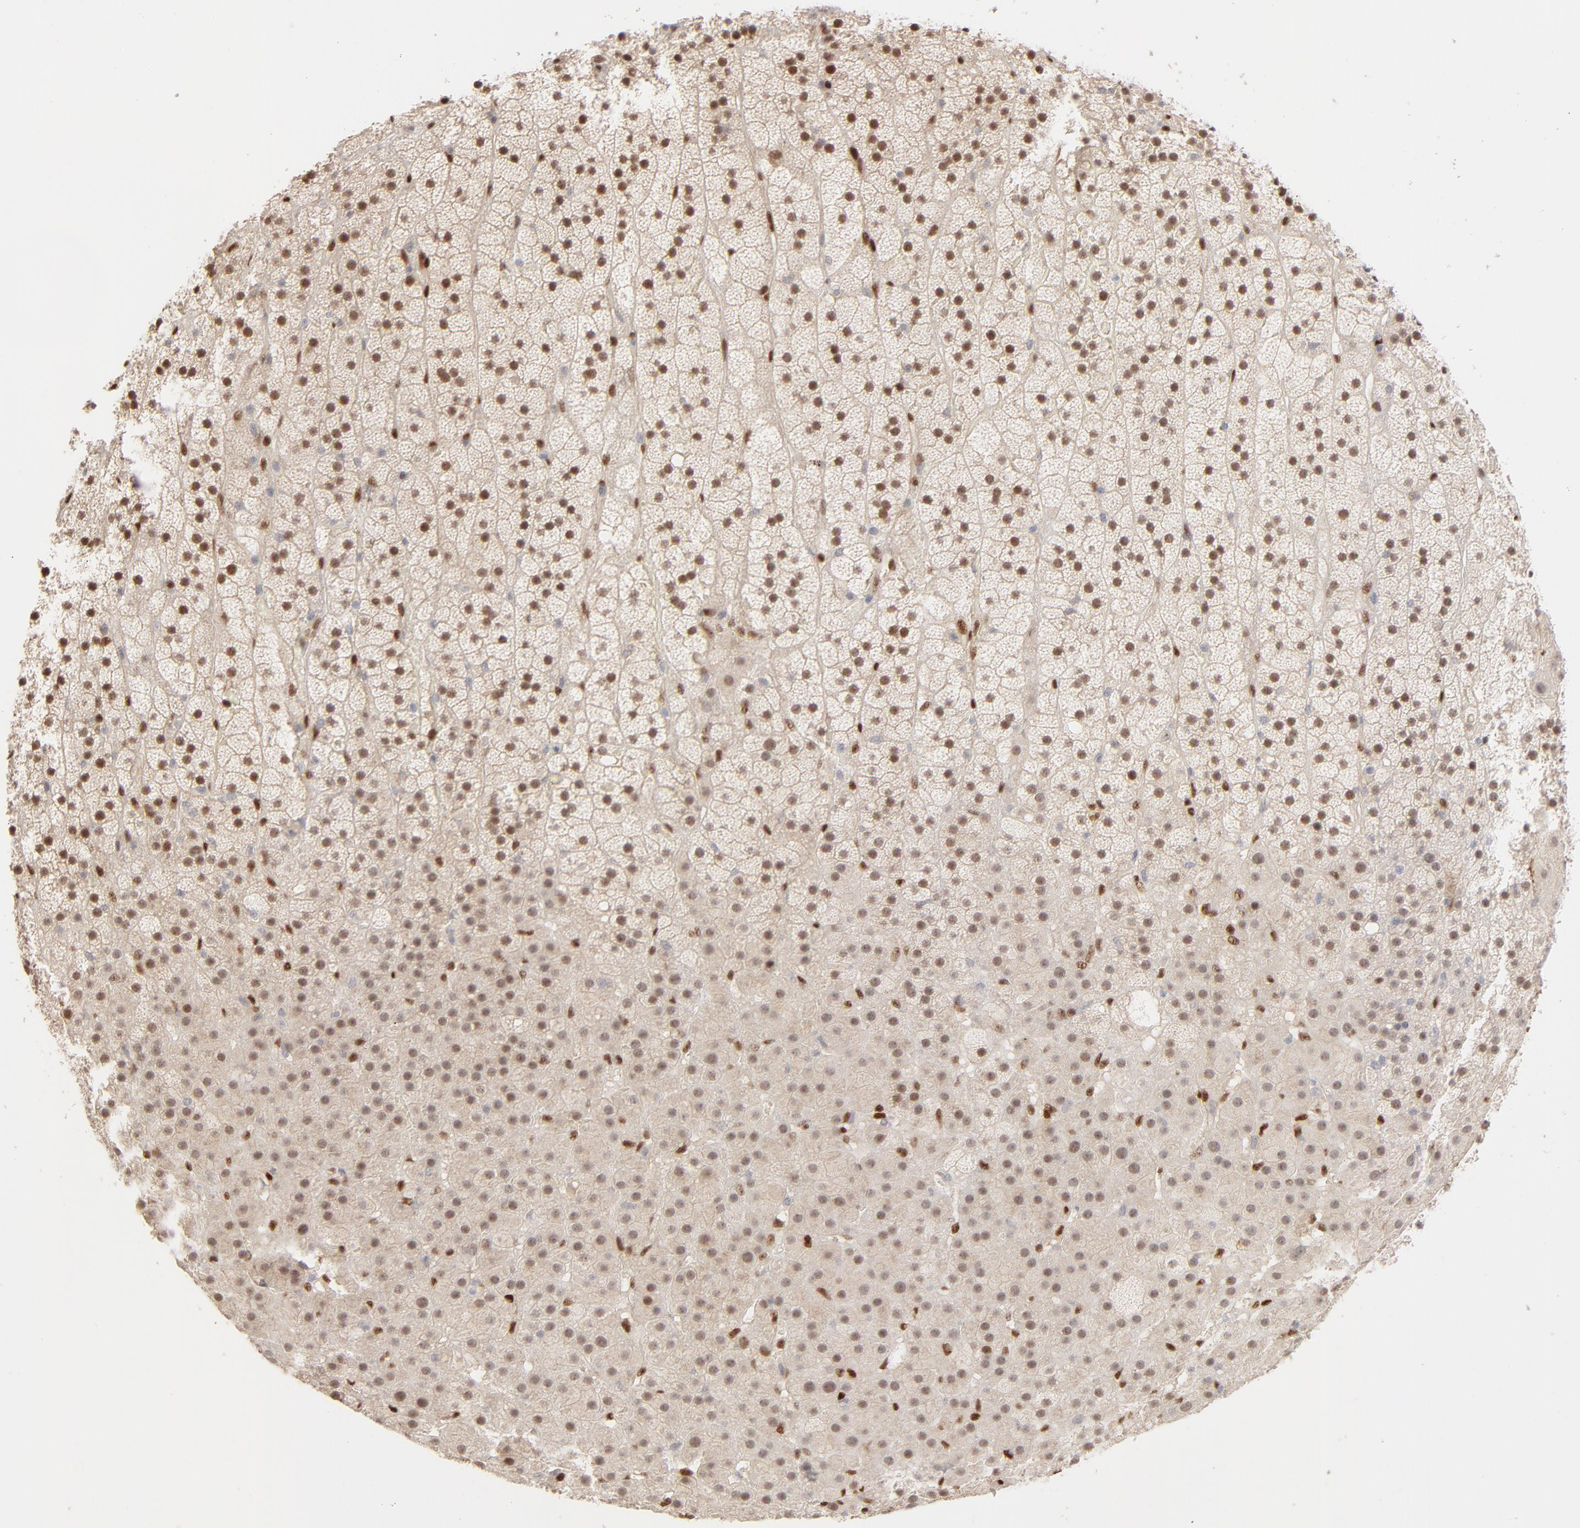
{"staining": {"intensity": "moderate", "quantity": ">75%", "location": "nuclear"}, "tissue": "adrenal gland", "cell_type": "Glandular cells", "image_type": "normal", "snomed": [{"axis": "morphology", "description": "Normal tissue, NOS"}, {"axis": "topography", "description": "Adrenal gland"}], "caption": "Glandular cells demonstrate moderate nuclear expression in about >75% of cells in unremarkable adrenal gland. (brown staining indicates protein expression, while blue staining denotes nuclei).", "gene": "NFIB", "patient": {"sex": "male", "age": 35}}